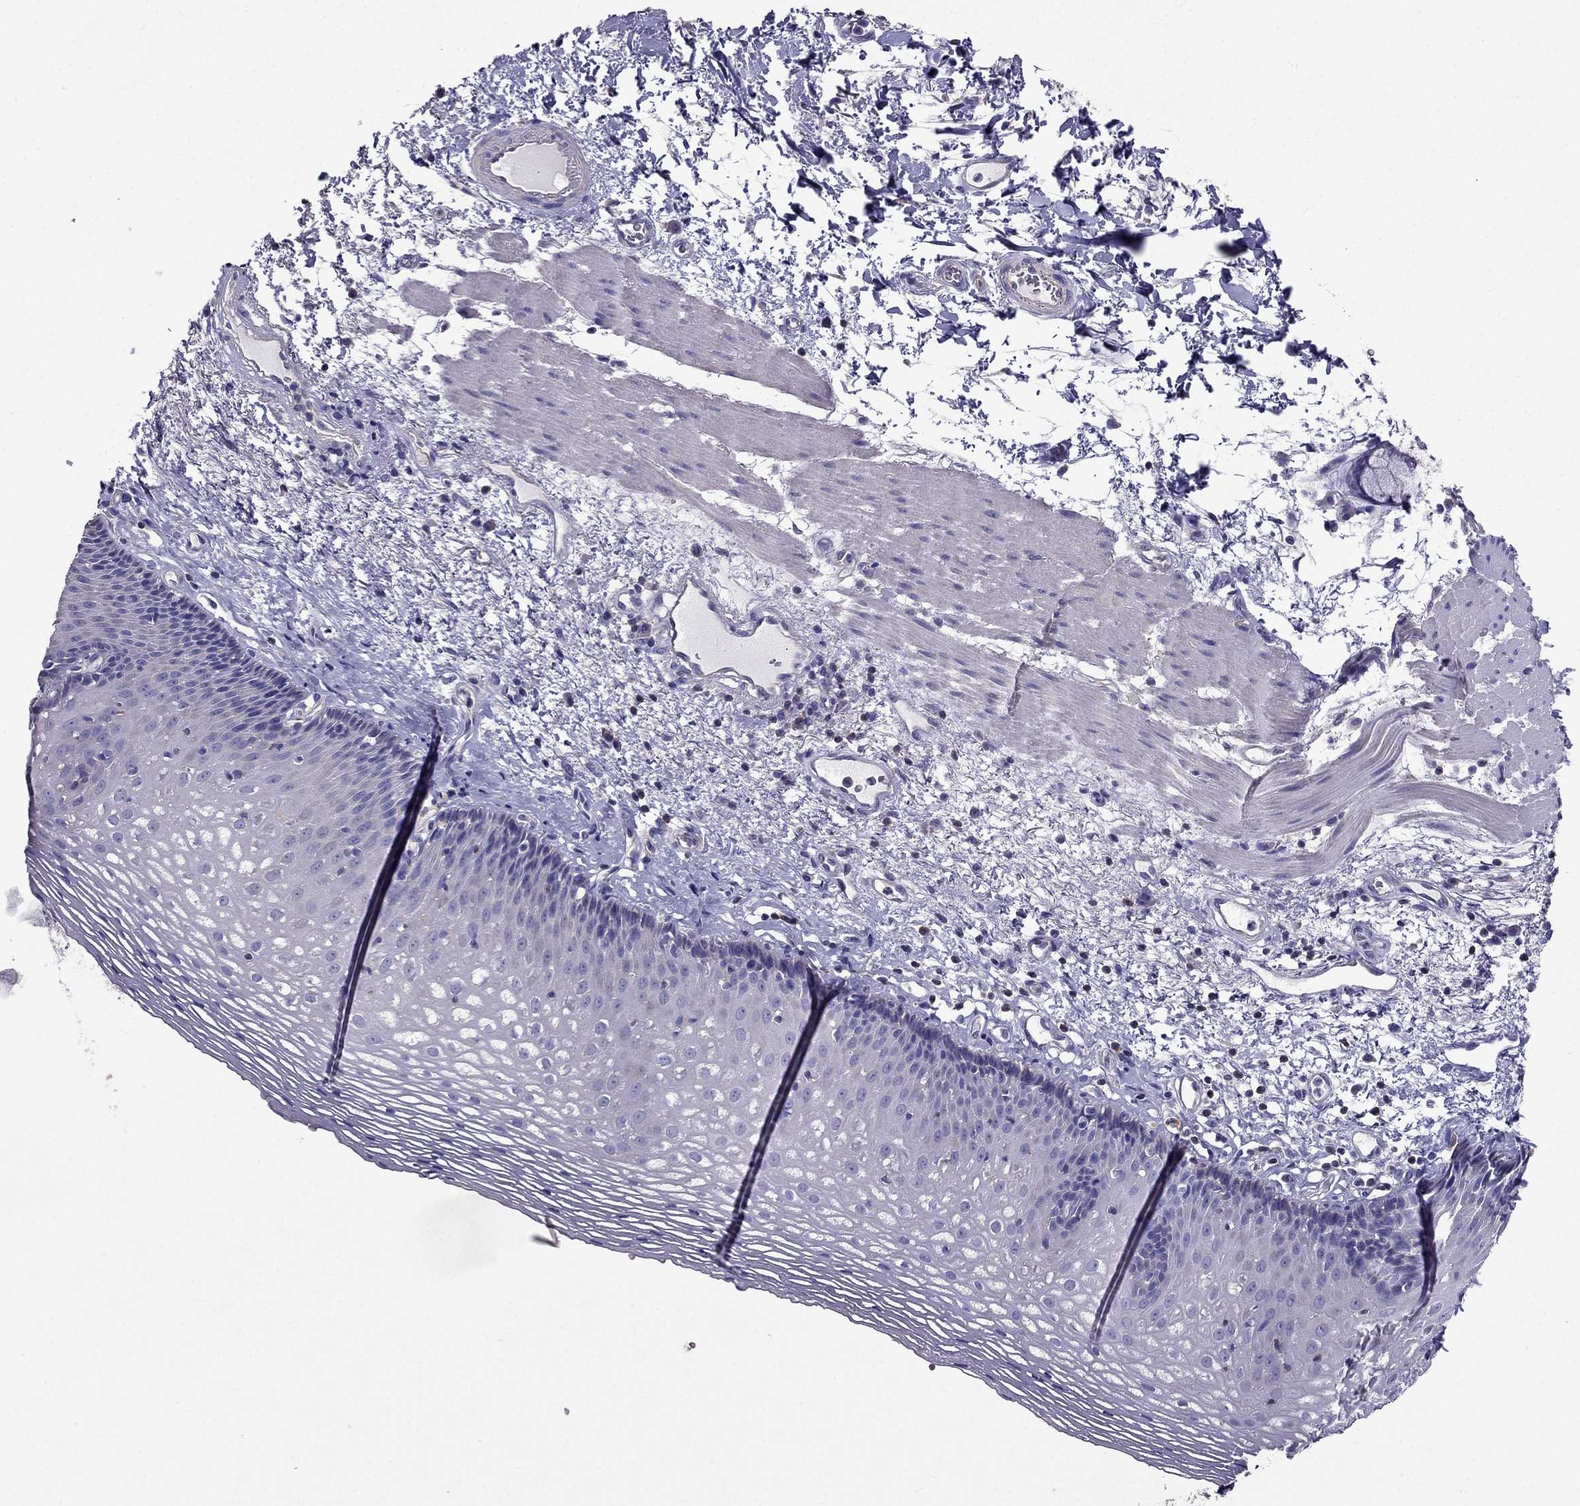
{"staining": {"intensity": "negative", "quantity": "none", "location": "none"}, "tissue": "esophagus", "cell_type": "Squamous epithelial cells", "image_type": "normal", "snomed": [{"axis": "morphology", "description": "Normal tissue, NOS"}, {"axis": "topography", "description": "Esophagus"}], "caption": "Photomicrograph shows no protein positivity in squamous epithelial cells of unremarkable esophagus.", "gene": "AAK1", "patient": {"sex": "male", "age": 76}}